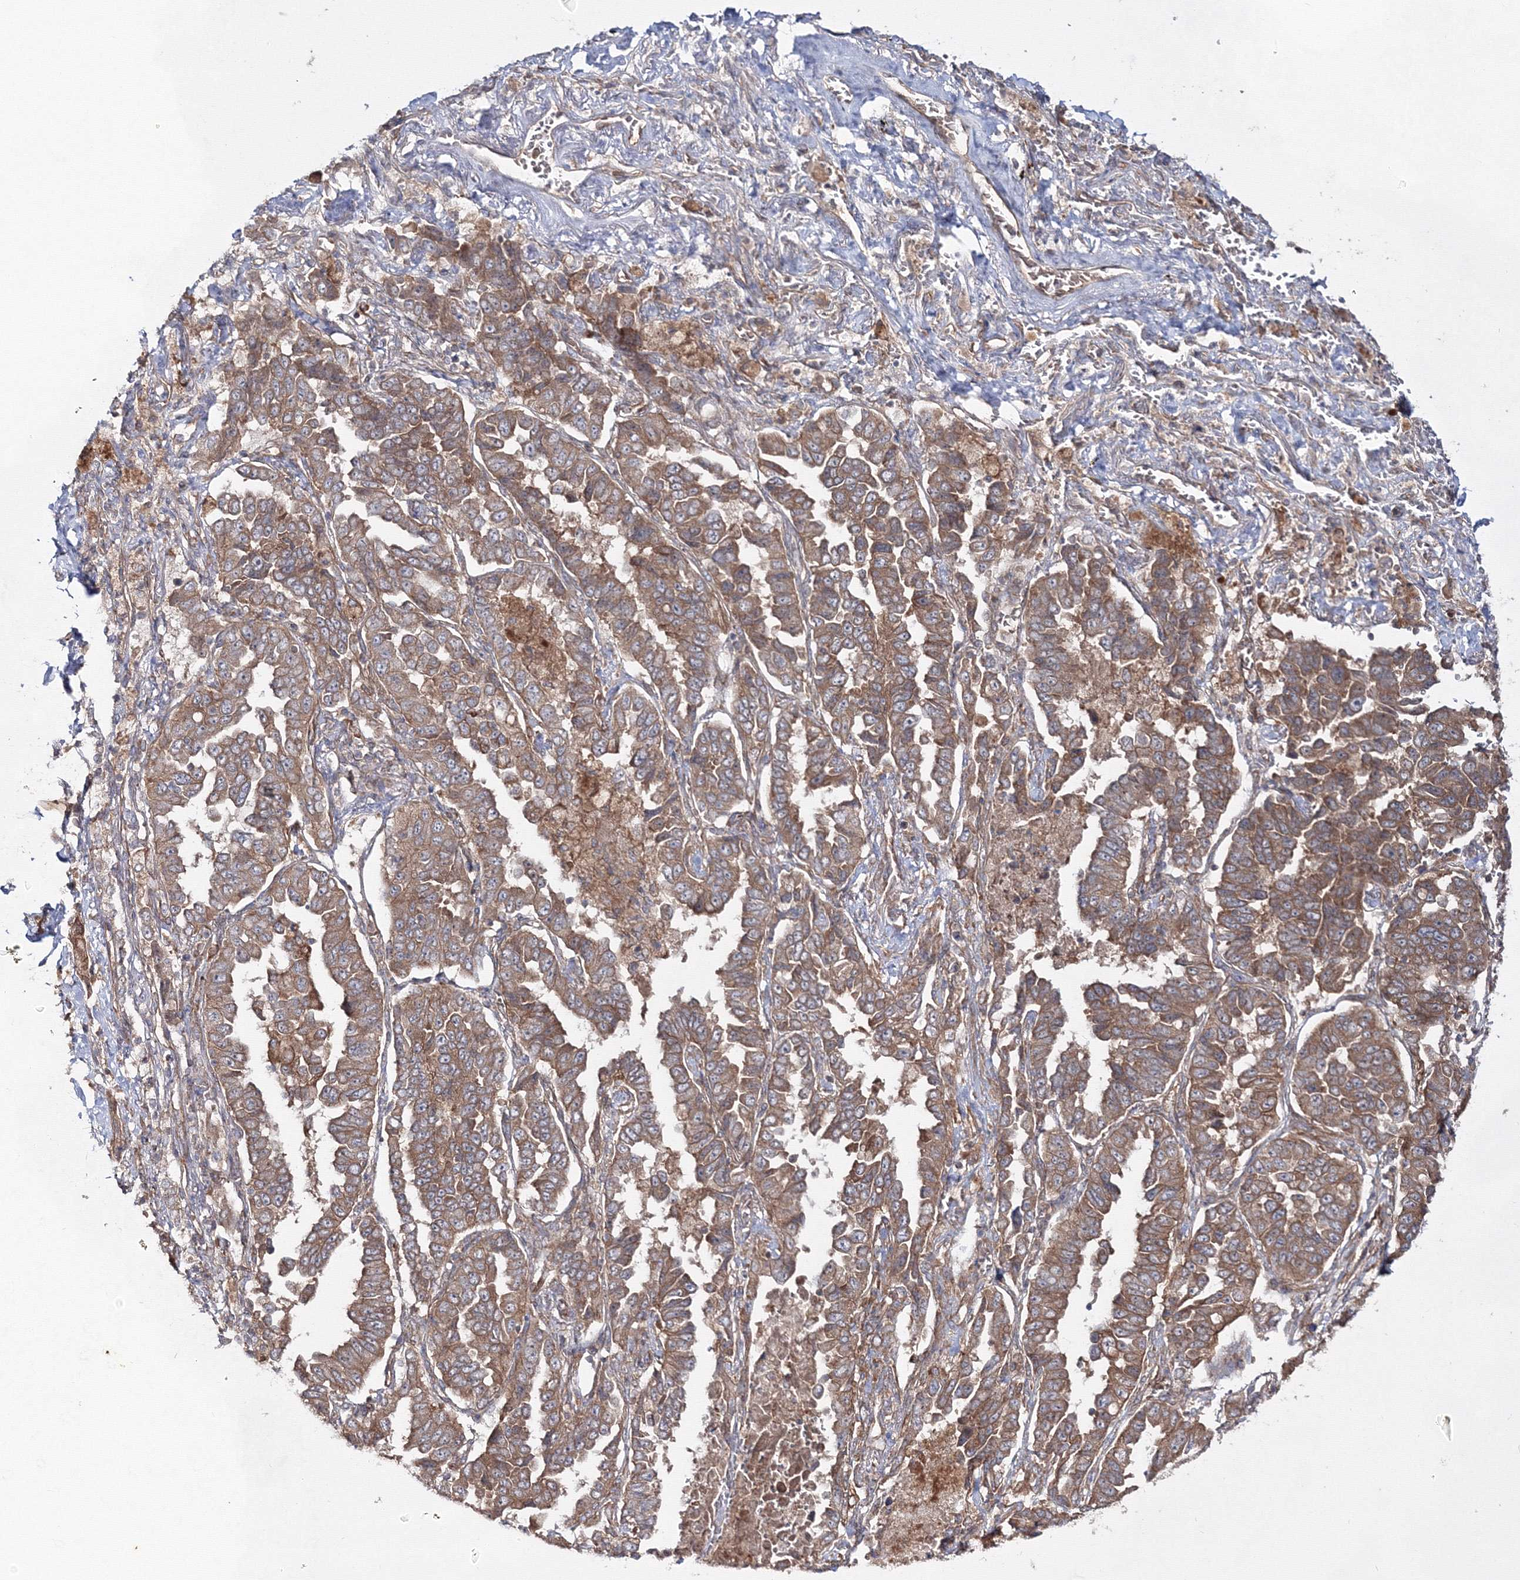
{"staining": {"intensity": "moderate", "quantity": ">75%", "location": "cytoplasmic/membranous"}, "tissue": "lung cancer", "cell_type": "Tumor cells", "image_type": "cancer", "snomed": [{"axis": "morphology", "description": "Adenocarcinoma, NOS"}, {"axis": "topography", "description": "Lung"}], "caption": "Protein staining by IHC exhibits moderate cytoplasmic/membranous staining in about >75% of tumor cells in adenocarcinoma (lung). Using DAB (brown) and hematoxylin (blue) stains, captured at high magnification using brightfield microscopy.", "gene": "EXOC6", "patient": {"sex": "female", "age": 51}}